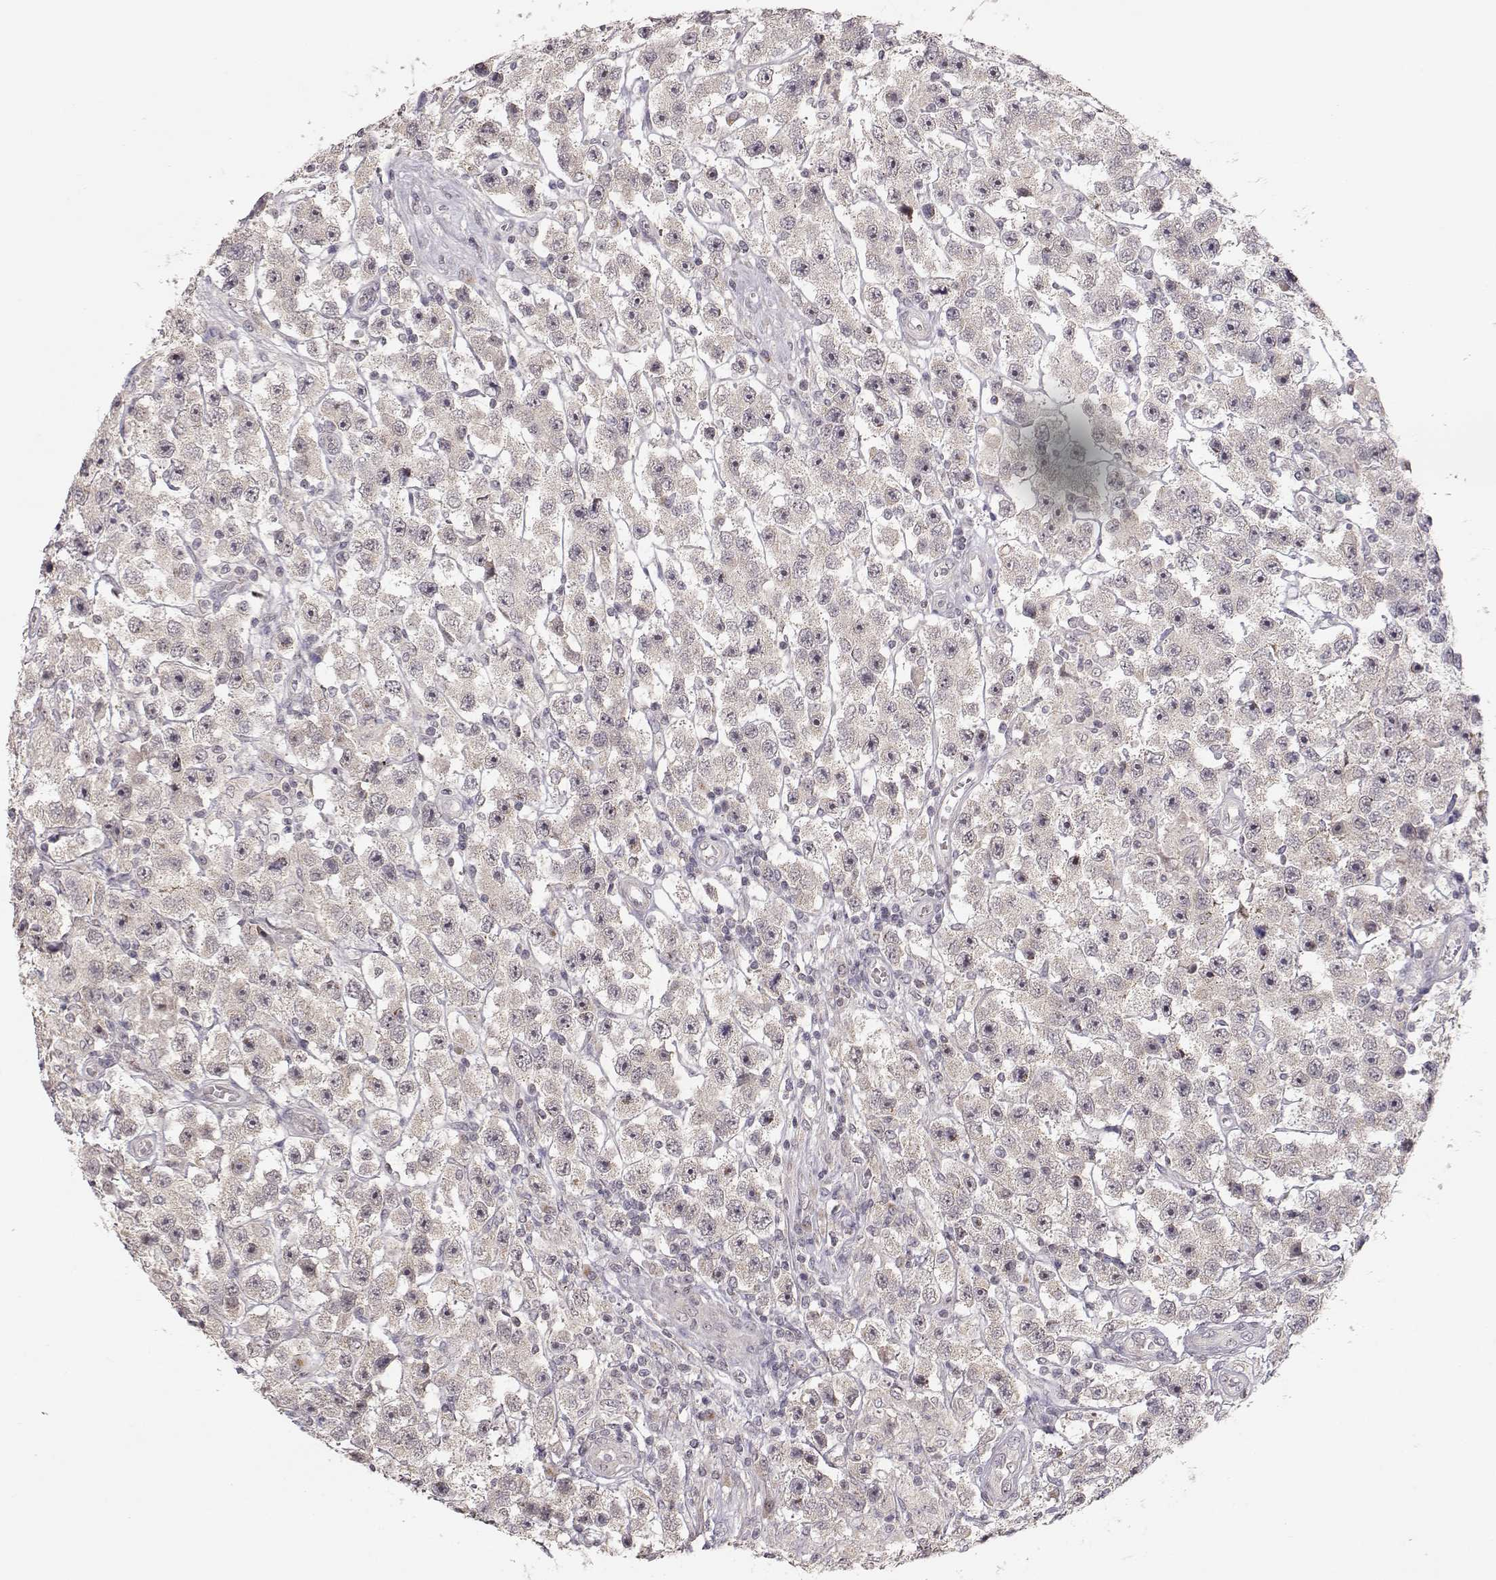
{"staining": {"intensity": "negative", "quantity": "none", "location": "none"}, "tissue": "testis cancer", "cell_type": "Tumor cells", "image_type": "cancer", "snomed": [{"axis": "morphology", "description": "Seminoma, NOS"}, {"axis": "topography", "description": "Testis"}], "caption": "DAB (3,3'-diaminobenzidine) immunohistochemical staining of testis seminoma shows no significant staining in tumor cells.", "gene": "PNMT", "patient": {"sex": "male", "age": 45}}